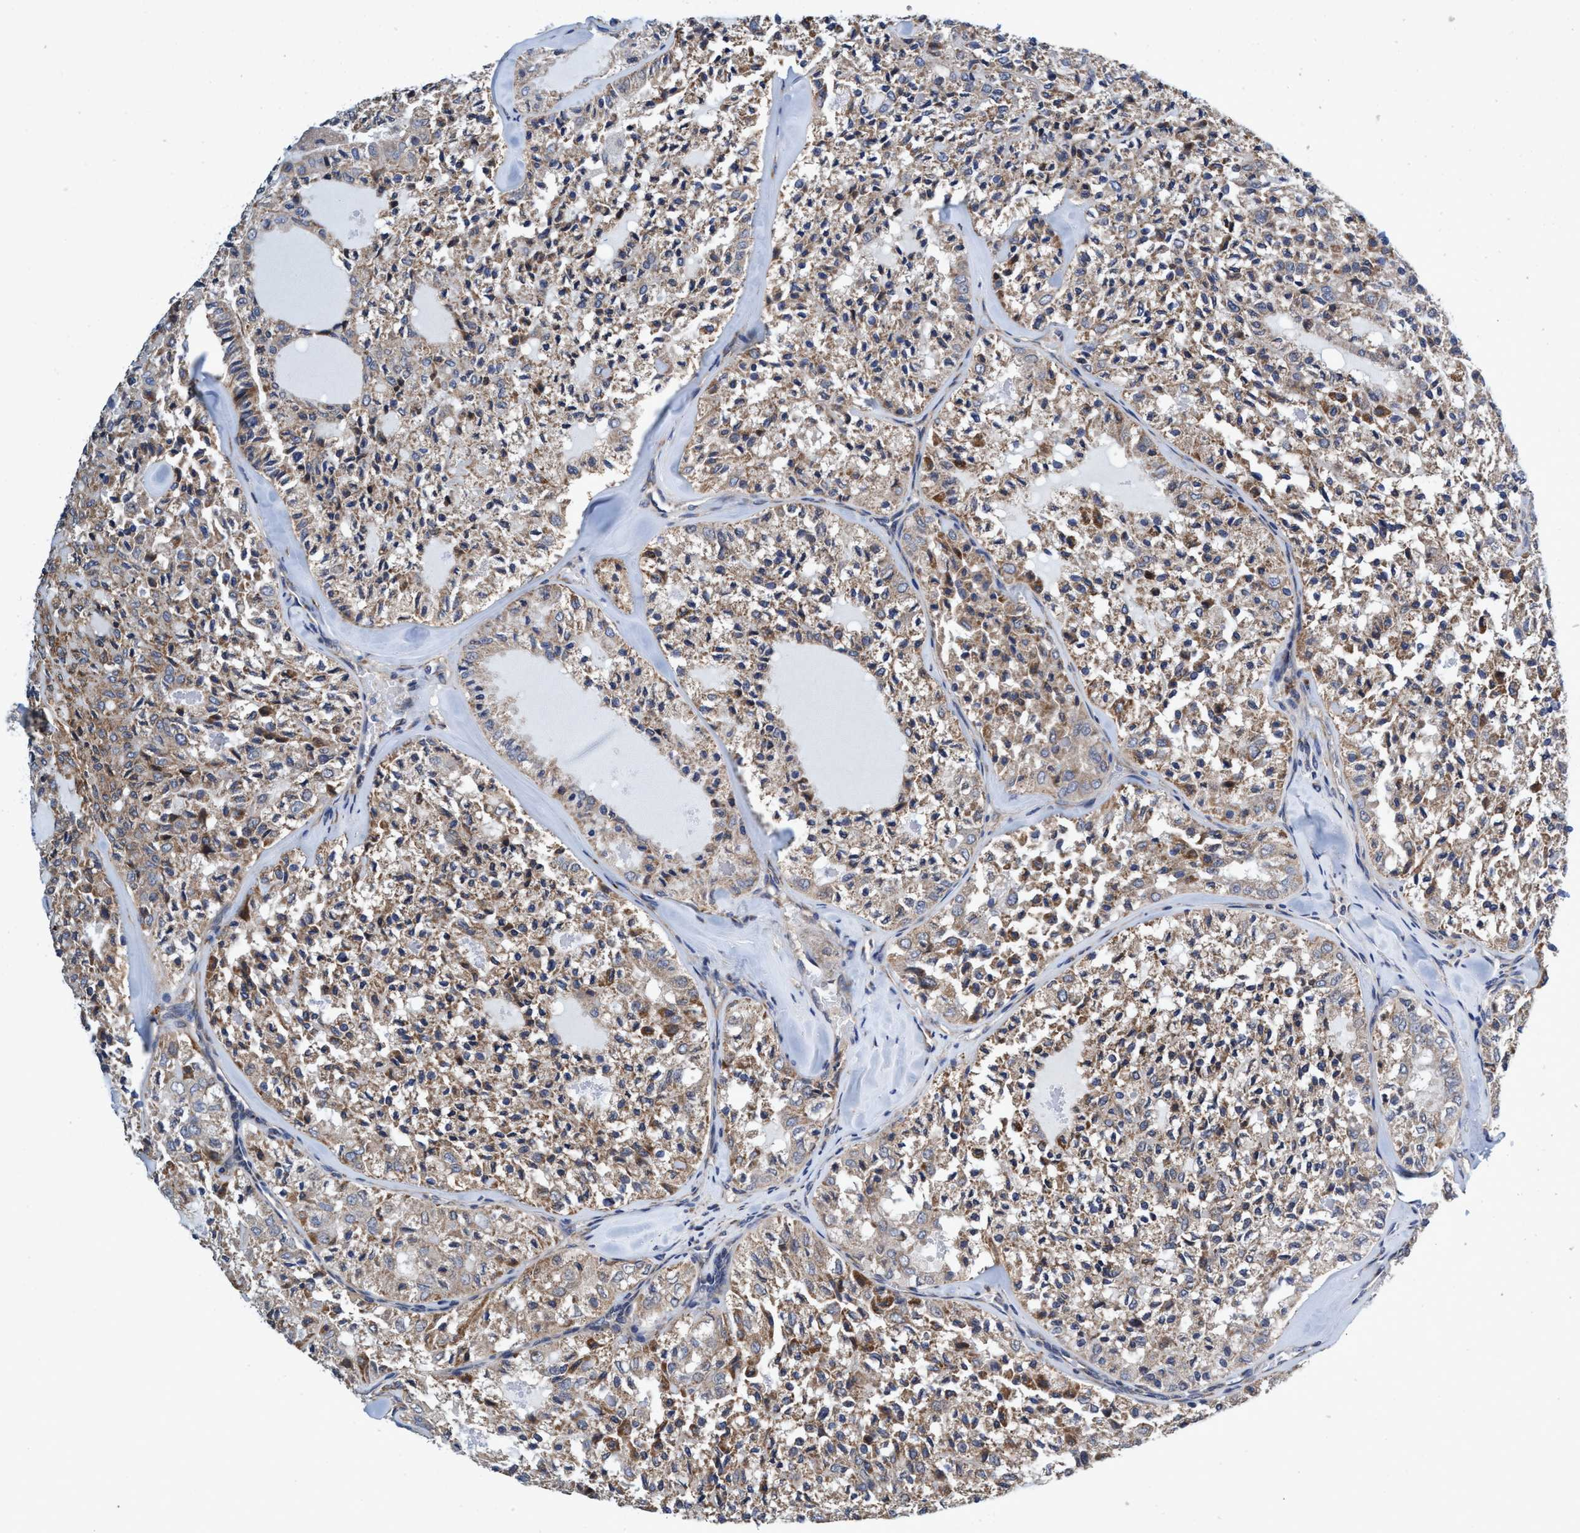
{"staining": {"intensity": "weak", "quantity": ">75%", "location": "cytoplasmic/membranous"}, "tissue": "thyroid cancer", "cell_type": "Tumor cells", "image_type": "cancer", "snomed": [{"axis": "morphology", "description": "Follicular adenoma carcinoma, NOS"}, {"axis": "topography", "description": "Thyroid gland"}], "caption": "Tumor cells display low levels of weak cytoplasmic/membranous staining in approximately >75% of cells in thyroid cancer. The protein is shown in brown color, while the nuclei are stained blue.", "gene": "CALCOCO2", "patient": {"sex": "male", "age": 75}}